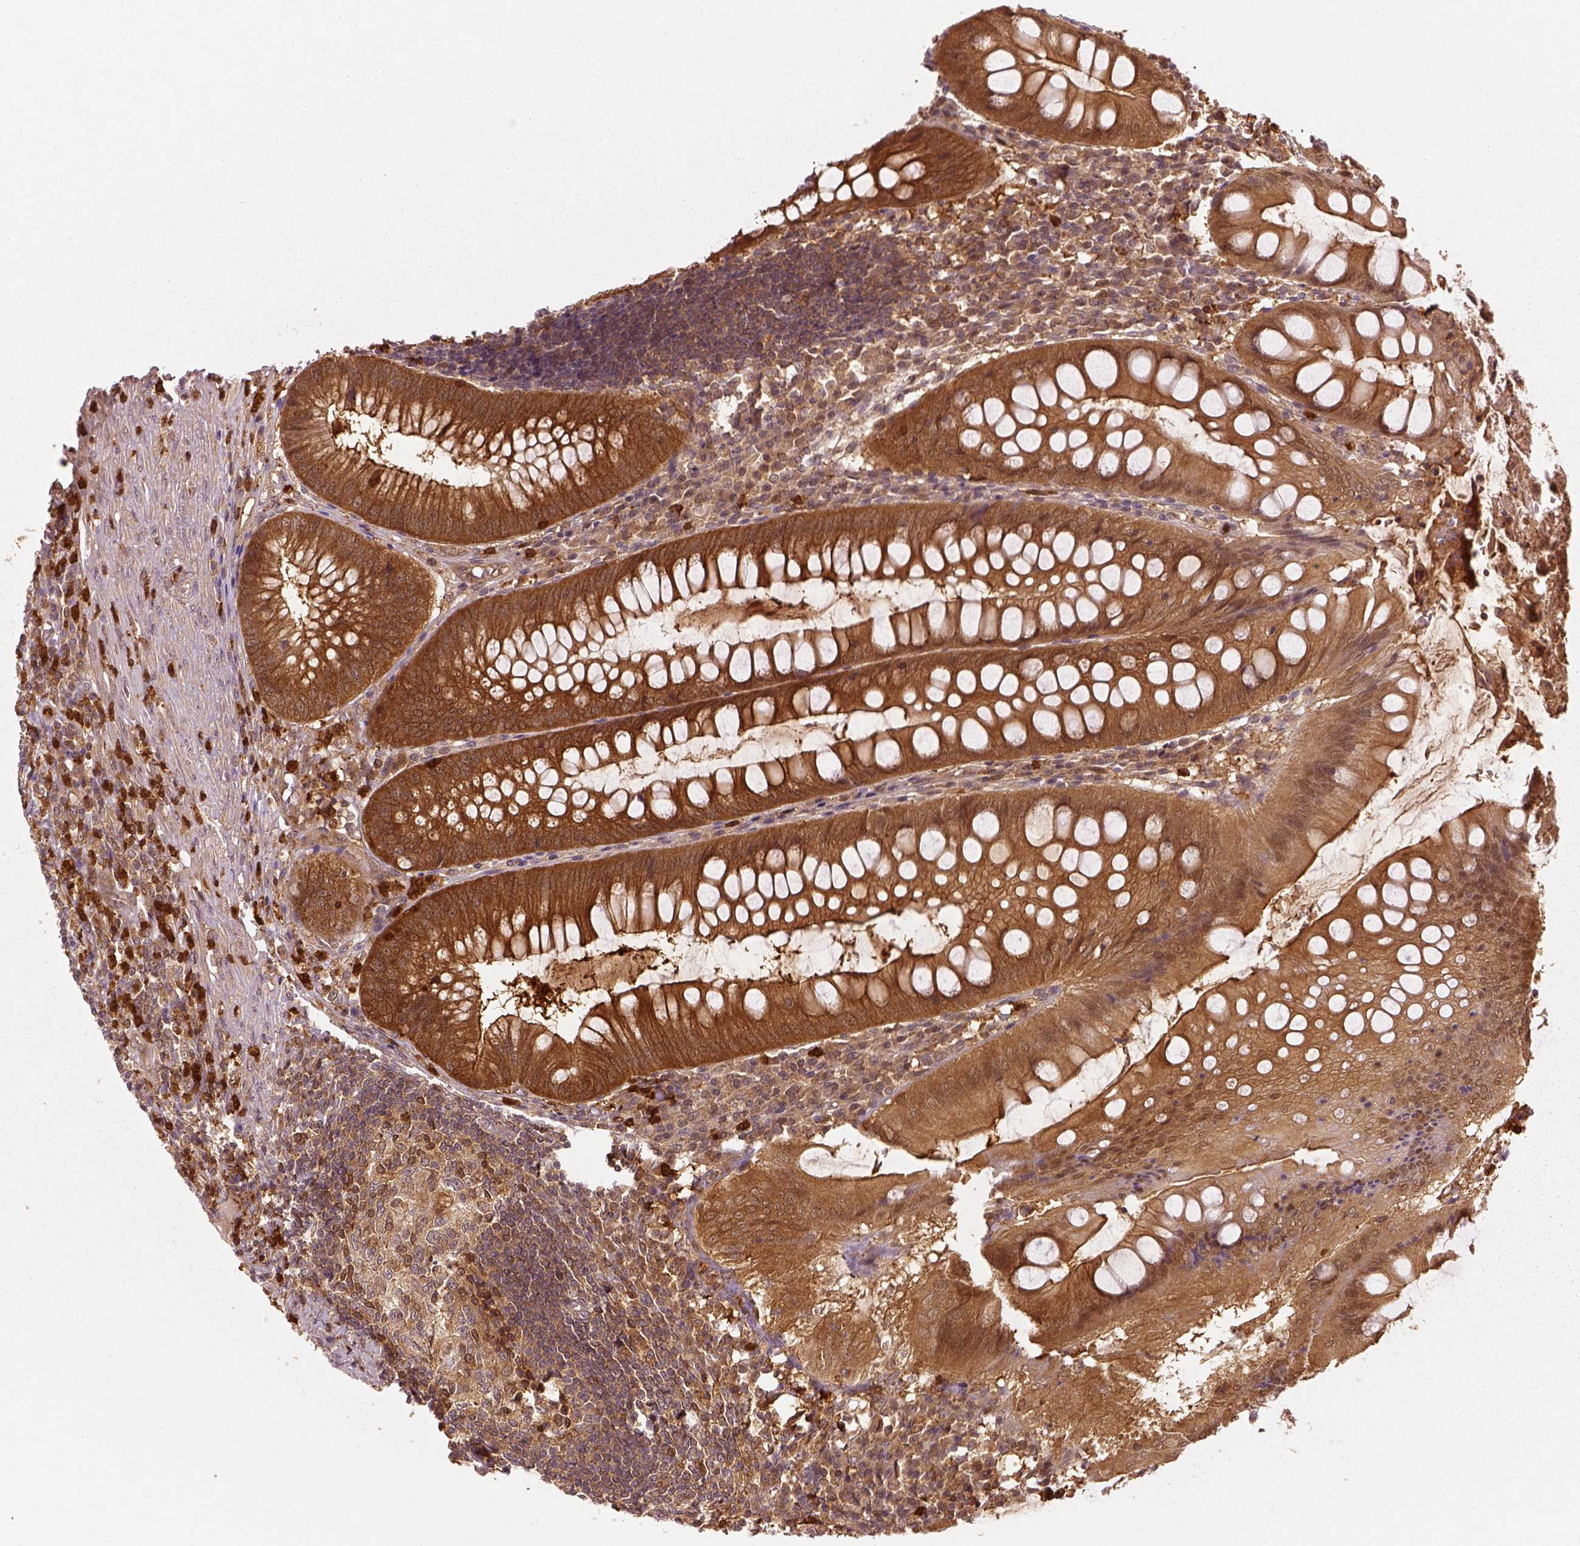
{"staining": {"intensity": "strong", "quantity": ">75%", "location": "cytoplasmic/membranous"}, "tissue": "appendix", "cell_type": "Glandular cells", "image_type": "normal", "snomed": [{"axis": "morphology", "description": "Normal tissue, NOS"}, {"axis": "morphology", "description": "Inflammation, NOS"}, {"axis": "topography", "description": "Appendix"}], "caption": "A brown stain shows strong cytoplasmic/membranous positivity of a protein in glandular cells of benign human appendix.", "gene": "GPI", "patient": {"sex": "male", "age": 16}}